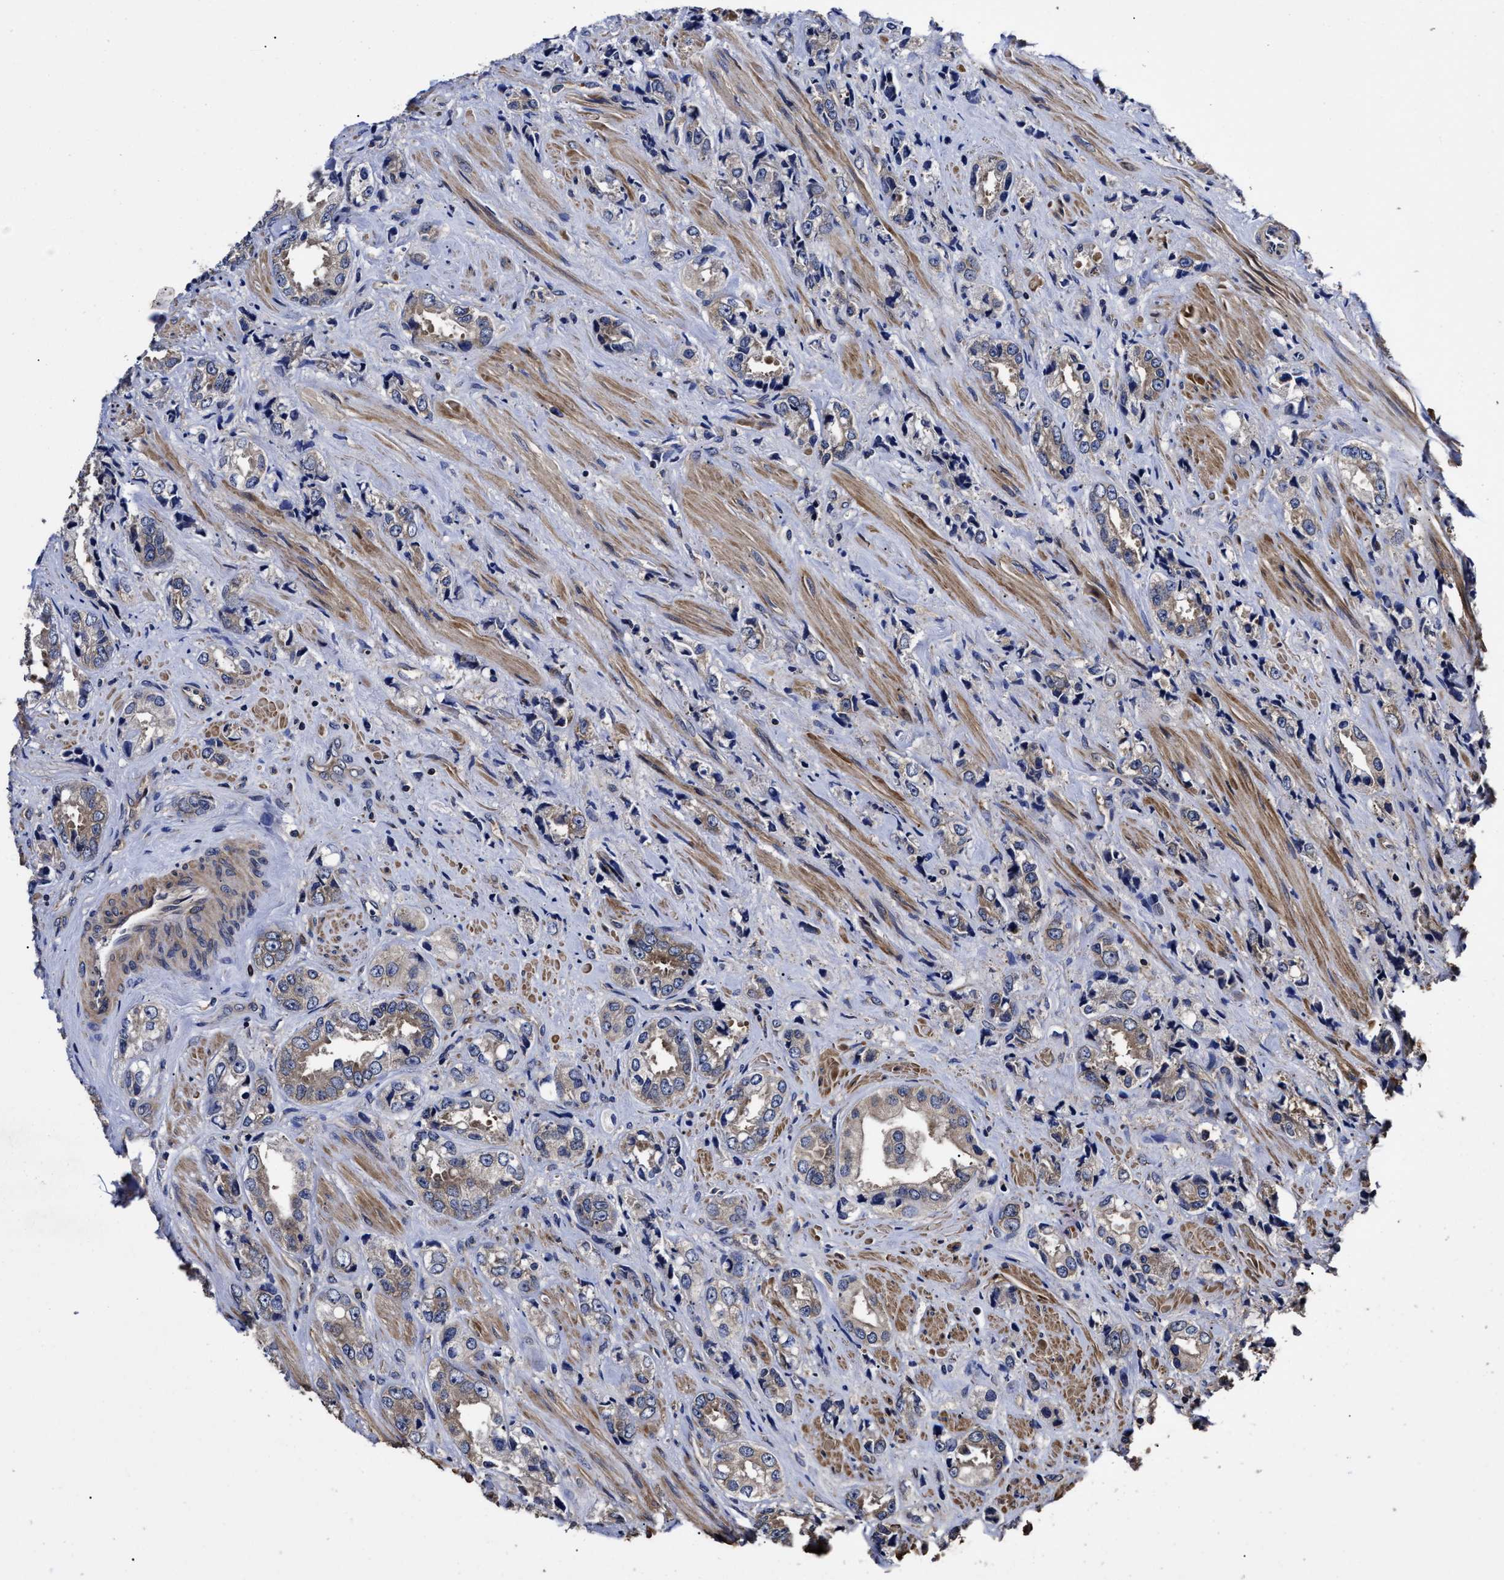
{"staining": {"intensity": "weak", "quantity": ">75%", "location": "cytoplasmic/membranous"}, "tissue": "prostate cancer", "cell_type": "Tumor cells", "image_type": "cancer", "snomed": [{"axis": "morphology", "description": "Adenocarcinoma, High grade"}, {"axis": "topography", "description": "Prostate"}], "caption": "Immunohistochemical staining of prostate adenocarcinoma (high-grade) reveals weak cytoplasmic/membranous protein expression in approximately >75% of tumor cells.", "gene": "AVEN", "patient": {"sex": "male", "age": 61}}